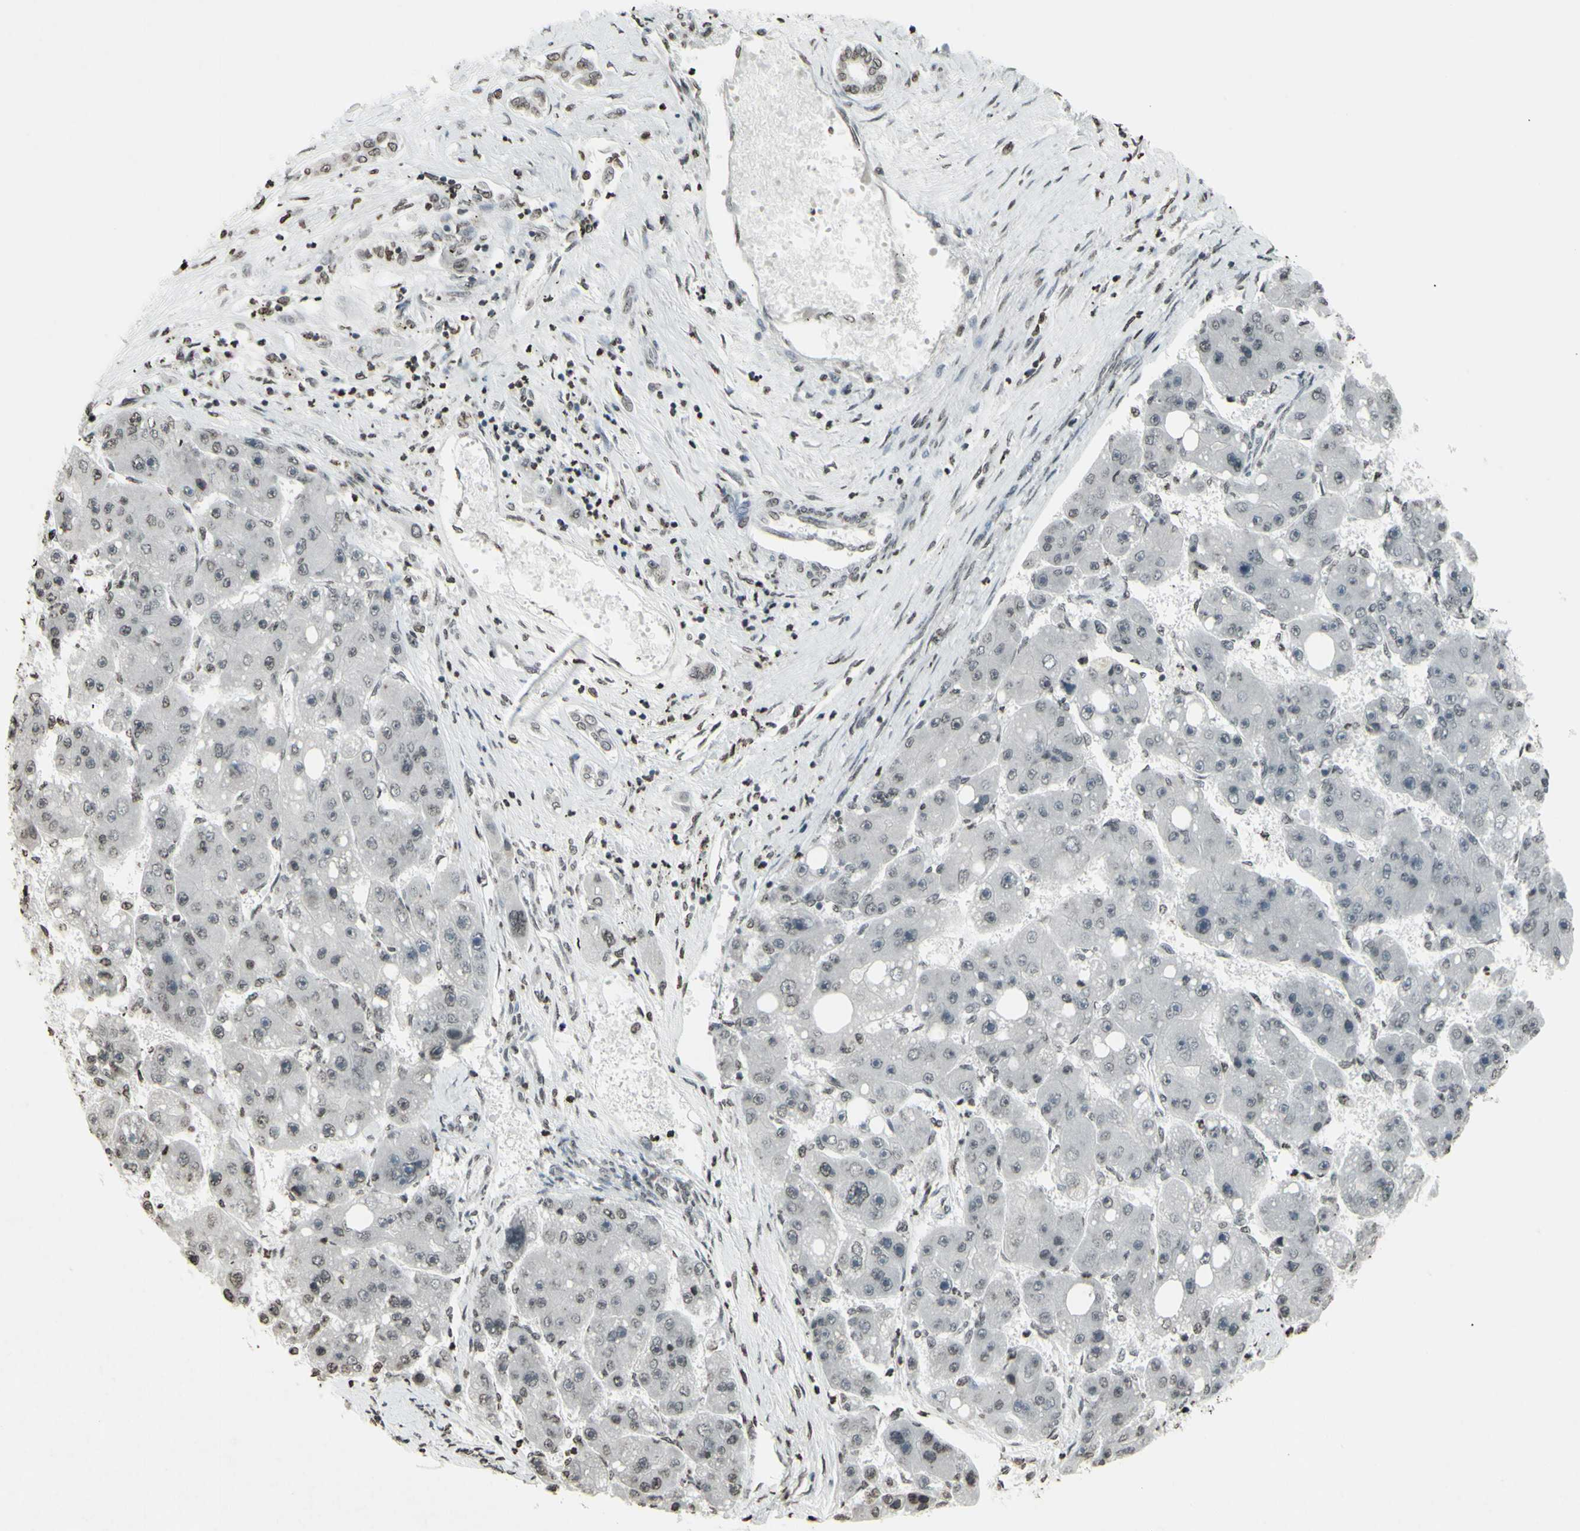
{"staining": {"intensity": "negative", "quantity": "none", "location": "none"}, "tissue": "liver cancer", "cell_type": "Tumor cells", "image_type": "cancer", "snomed": [{"axis": "morphology", "description": "Carcinoma, Hepatocellular, NOS"}, {"axis": "topography", "description": "Liver"}], "caption": "Liver hepatocellular carcinoma was stained to show a protein in brown. There is no significant staining in tumor cells.", "gene": "CD79B", "patient": {"sex": "female", "age": 61}}